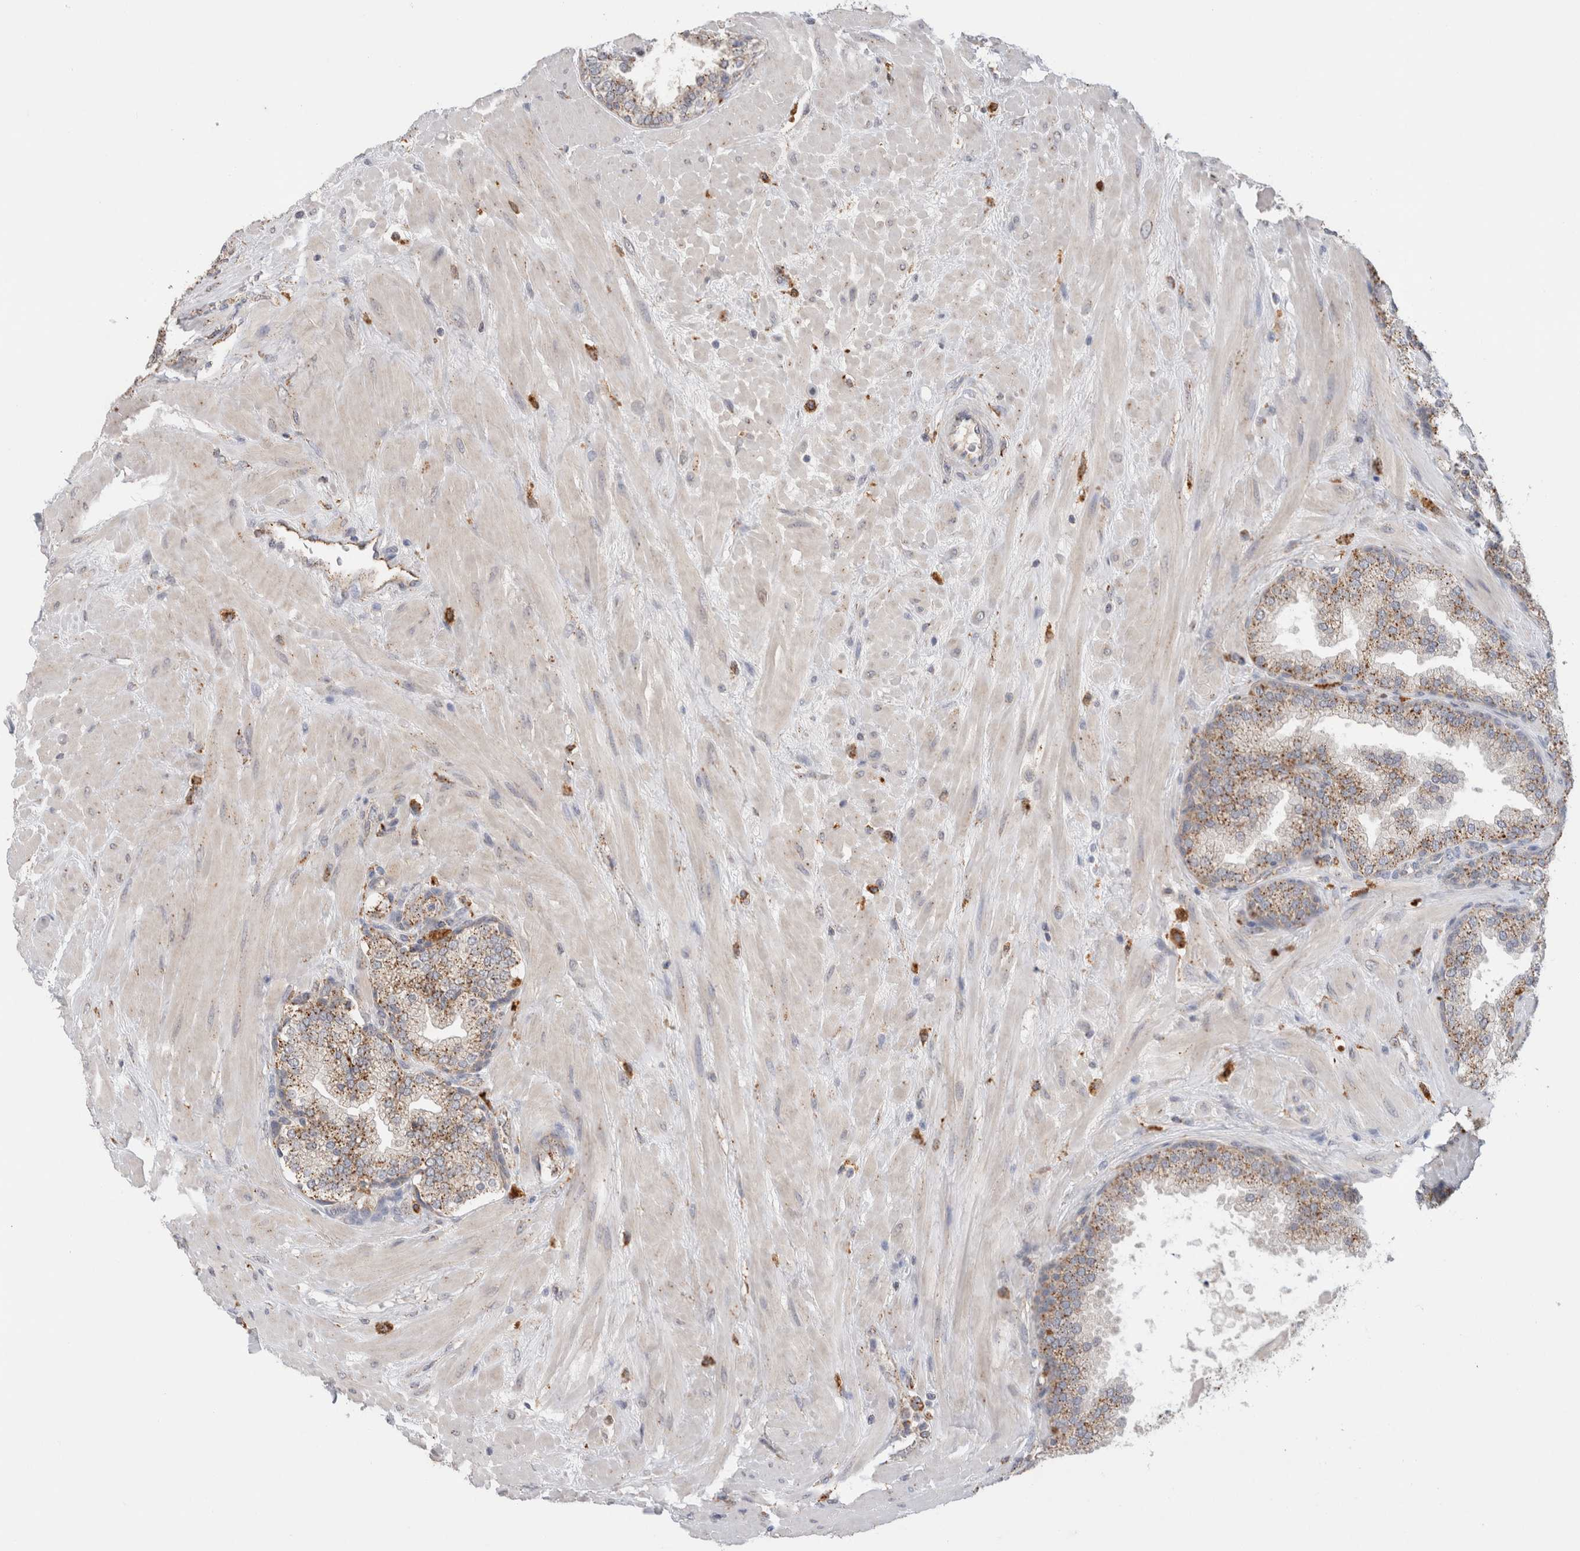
{"staining": {"intensity": "strong", "quantity": "25%-75%", "location": "cytoplasmic/membranous"}, "tissue": "prostate", "cell_type": "Glandular cells", "image_type": "normal", "snomed": [{"axis": "morphology", "description": "Normal tissue, NOS"}, {"axis": "topography", "description": "Prostate"}], "caption": "The immunohistochemical stain highlights strong cytoplasmic/membranous positivity in glandular cells of normal prostate. Immunohistochemistry stains the protein of interest in brown and the nuclei are stained blue.", "gene": "GNS", "patient": {"sex": "male", "age": 51}}